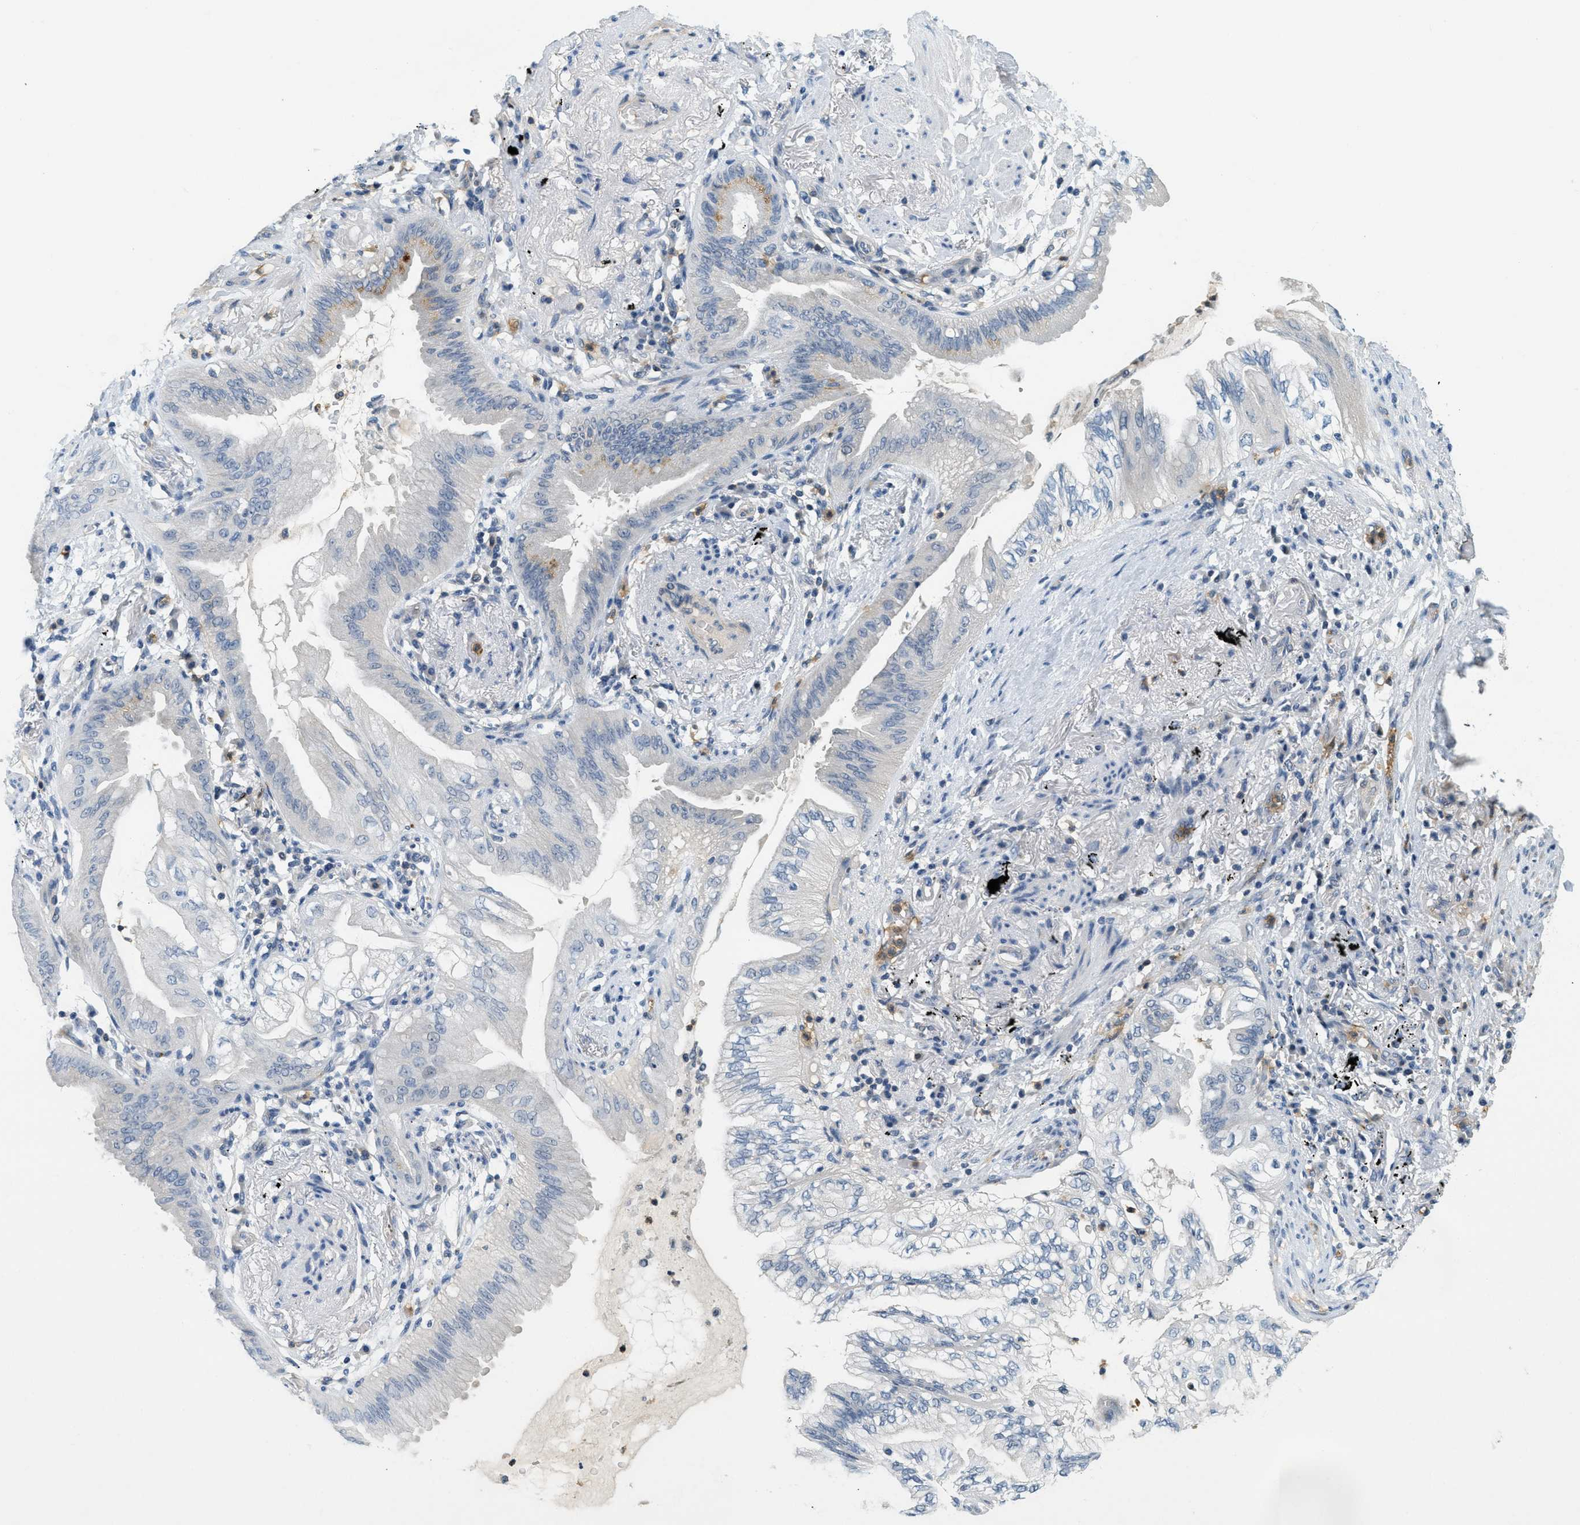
{"staining": {"intensity": "moderate", "quantity": "<25%", "location": "cytoplasmic/membranous"}, "tissue": "lung cancer", "cell_type": "Tumor cells", "image_type": "cancer", "snomed": [{"axis": "morphology", "description": "Normal tissue, NOS"}, {"axis": "morphology", "description": "Adenocarcinoma, NOS"}, {"axis": "topography", "description": "Bronchus"}, {"axis": "topography", "description": "Lung"}], "caption": "Protein staining reveals moderate cytoplasmic/membranous expression in about <25% of tumor cells in lung cancer (adenocarcinoma).", "gene": "RASGRP2", "patient": {"sex": "female", "age": 70}}